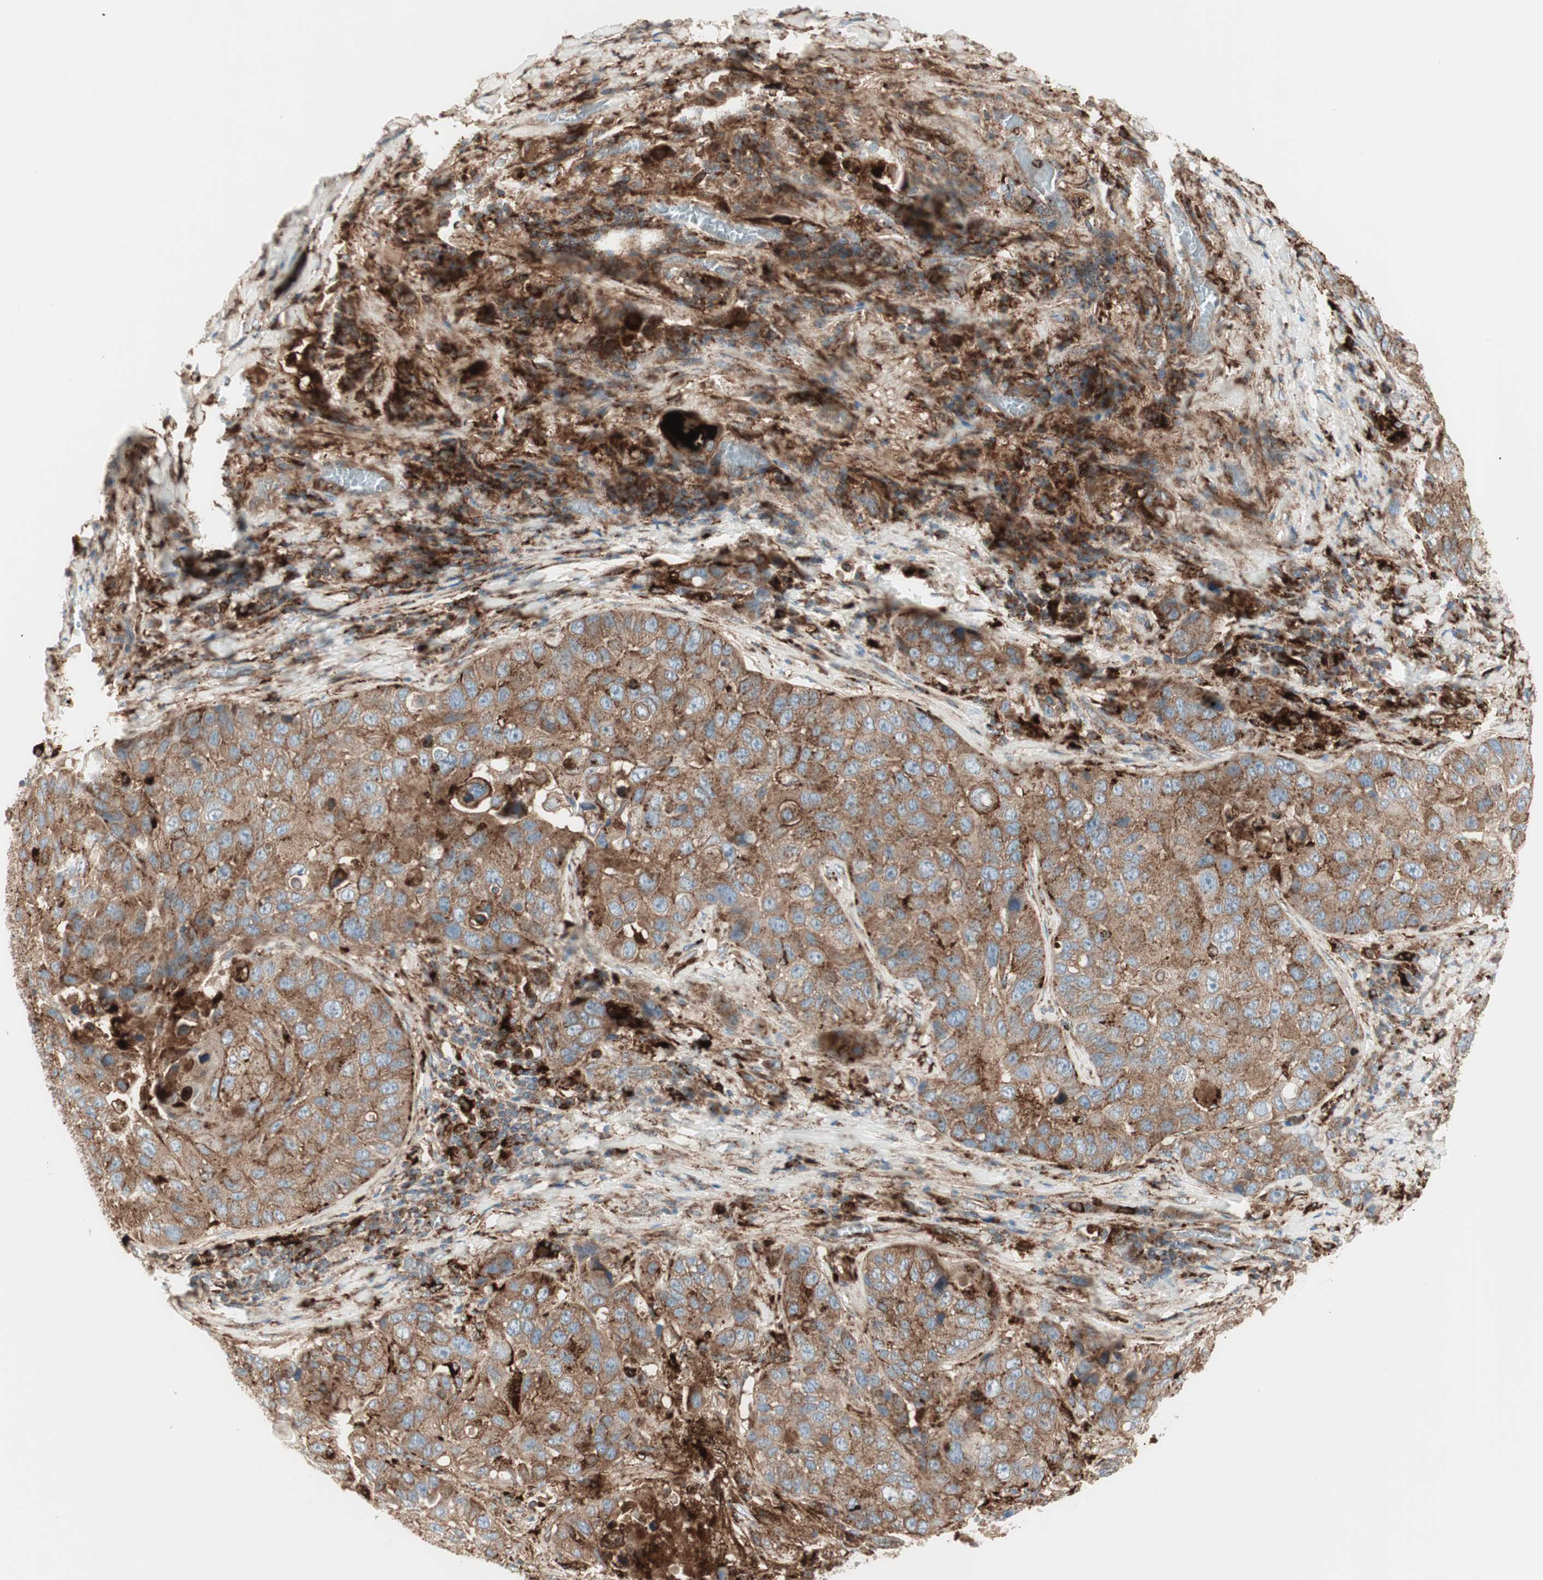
{"staining": {"intensity": "moderate", "quantity": ">75%", "location": "cytoplasmic/membranous"}, "tissue": "lung cancer", "cell_type": "Tumor cells", "image_type": "cancer", "snomed": [{"axis": "morphology", "description": "Squamous cell carcinoma, NOS"}, {"axis": "topography", "description": "Lung"}], "caption": "This image demonstrates IHC staining of human lung cancer (squamous cell carcinoma), with medium moderate cytoplasmic/membranous positivity in approximately >75% of tumor cells.", "gene": "ATP6V1G1", "patient": {"sex": "male", "age": 57}}